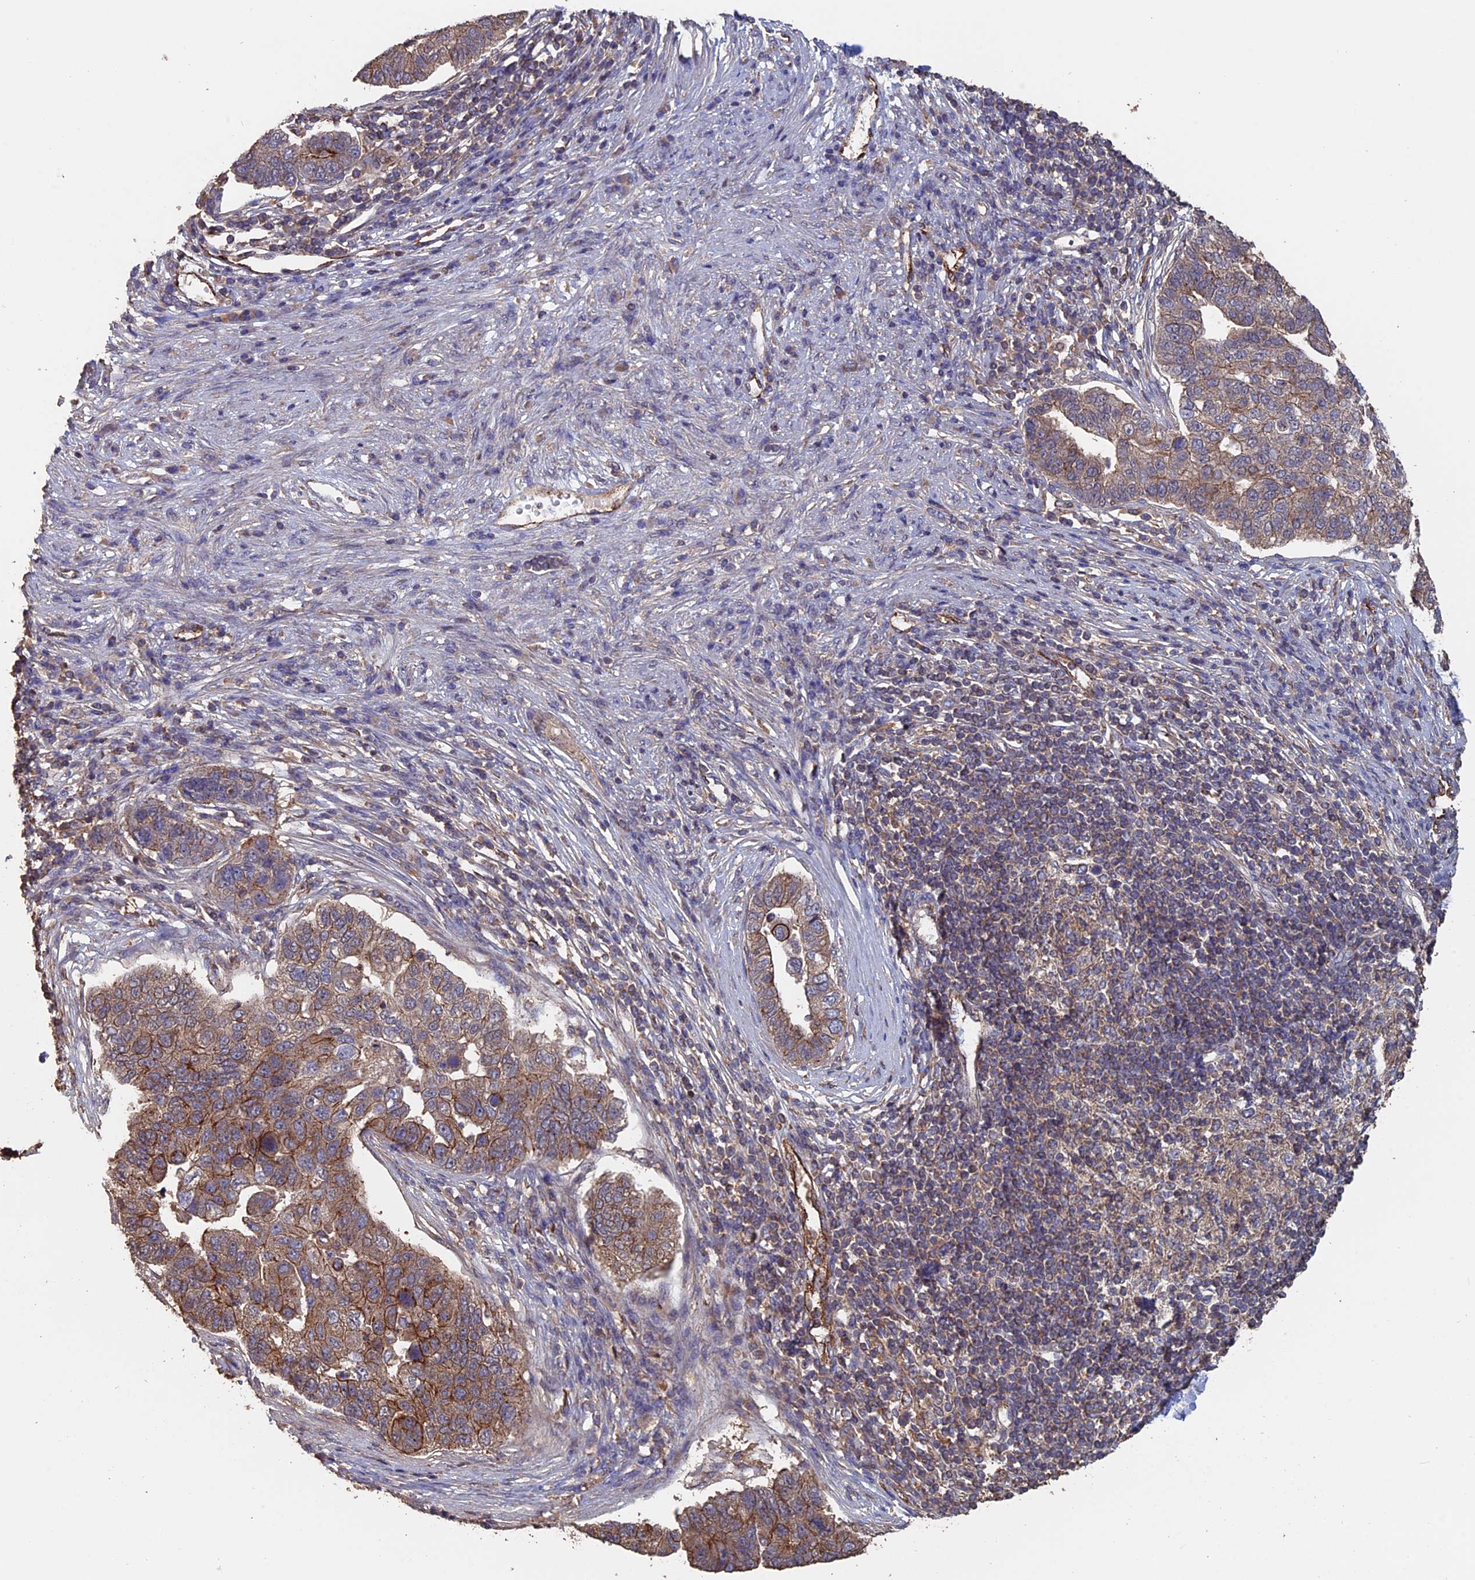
{"staining": {"intensity": "moderate", "quantity": "25%-75%", "location": "cytoplasmic/membranous"}, "tissue": "pancreatic cancer", "cell_type": "Tumor cells", "image_type": "cancer", "snomed": [{"axis": "morphology", "description": "Adenocarcinoma, NOS"}, {"axis": "topography", "description": "Pancreas"}], "caption": "Moderate cytoplasmic/membranous positivity for a protein is present in about 25%-75% of tumor cells of pancreatic cancer (adenocarcinoma) using immunohistochemistry (IHC).", "gene": "PIGQ", "patient": {"sex": "female", "age": 61}}